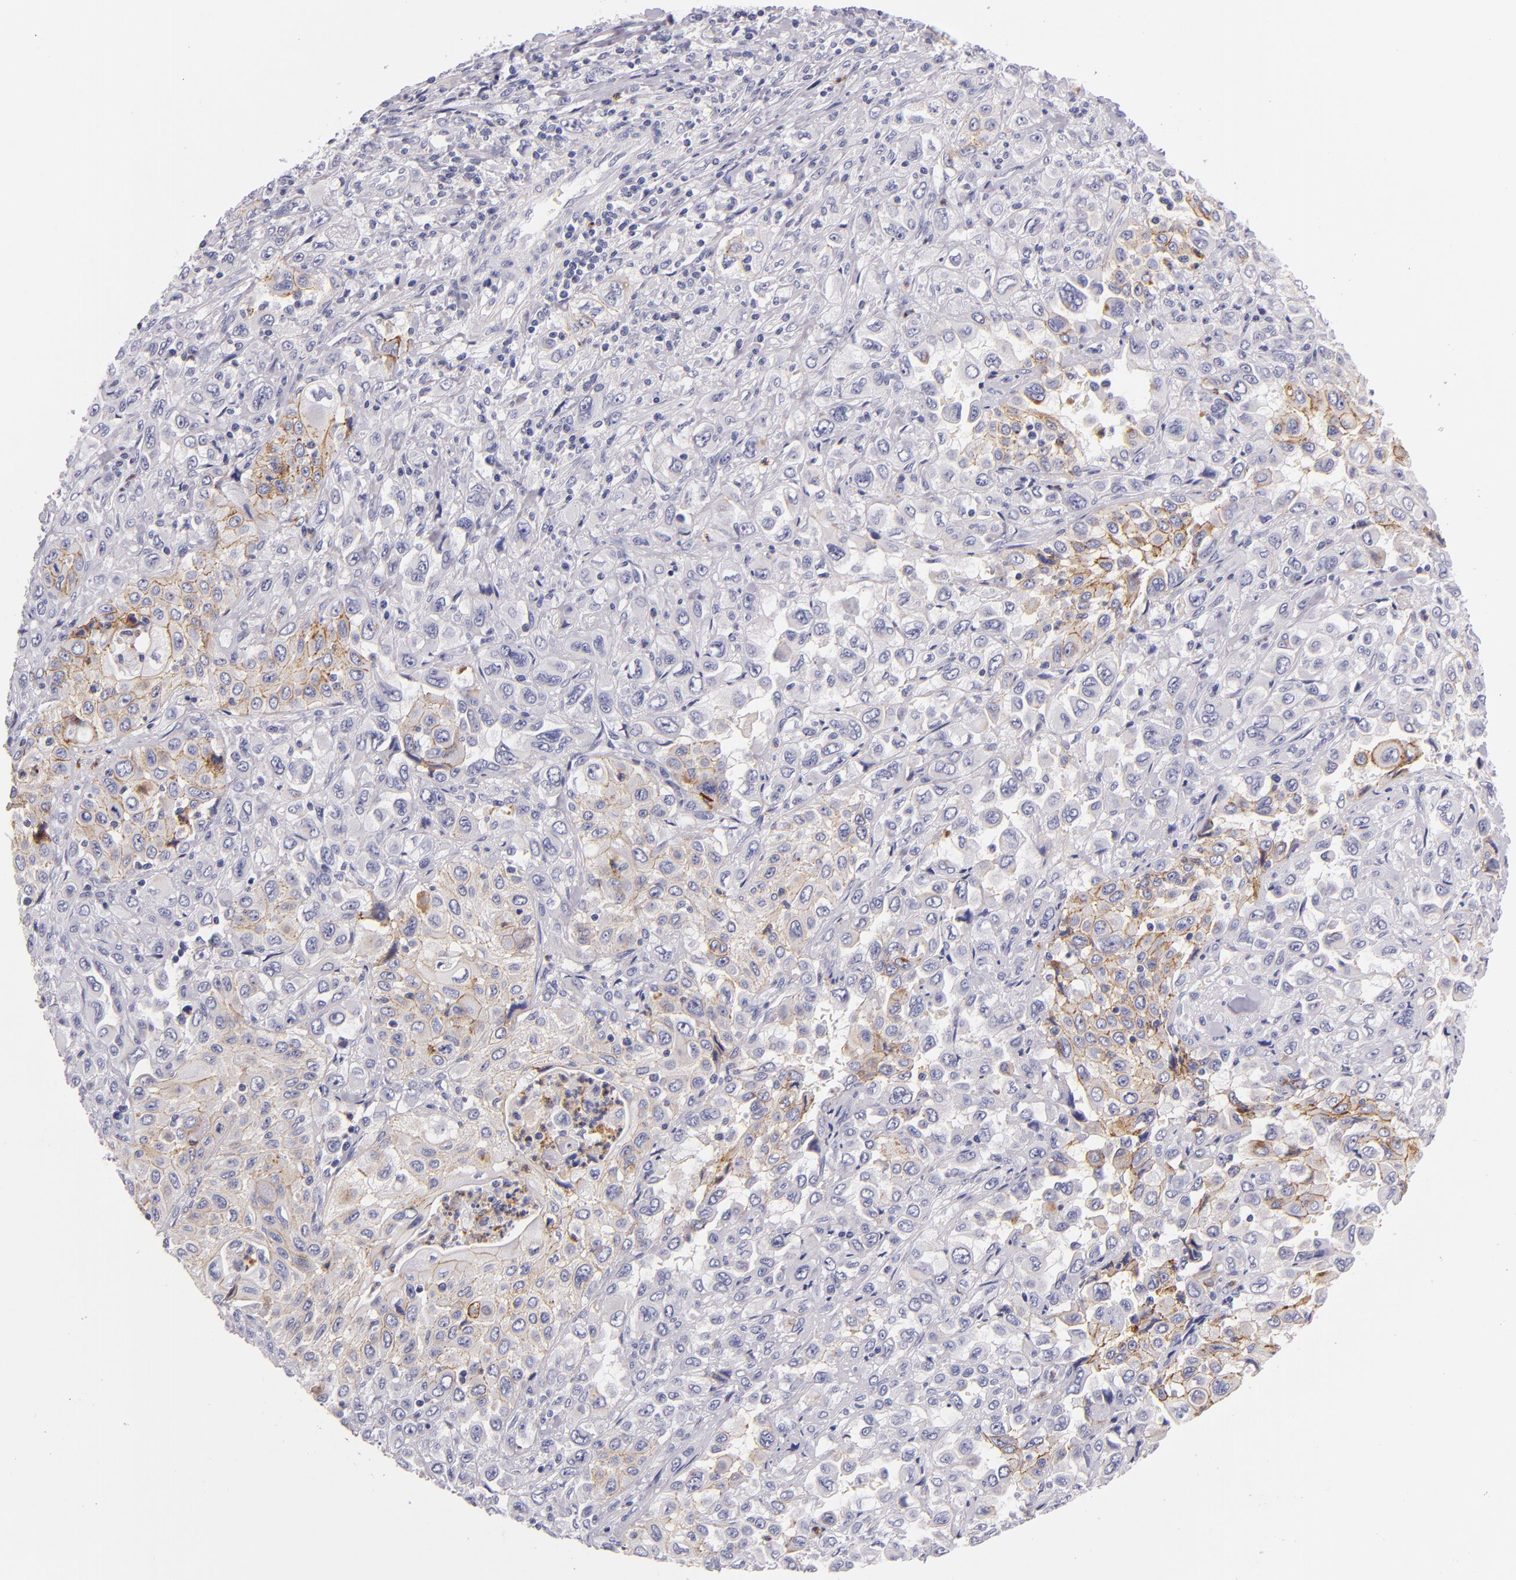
{"staining": {"intensity": "moderate", "quantity": "25%-75%", "location": "cytoplasmic/membranous"}, "tissue": "pancreatic cancer", "cell_type": "Tumor cells", "image_type": "cancer", "snomed": [{"axis": "morphology", "description": "Adenocarcinoma, NOS"}, {"axis": "topography", "description": "Pancreas"}], "caption": "Immunohistochemical staining of pancreatic adenocarcinoma displays medium levels of moderate cytoplasmic/membranous expression in about 25%-75% of tumor cells.", "gene": "CDH3", "patient": {"sex": "male", "age": 70}}